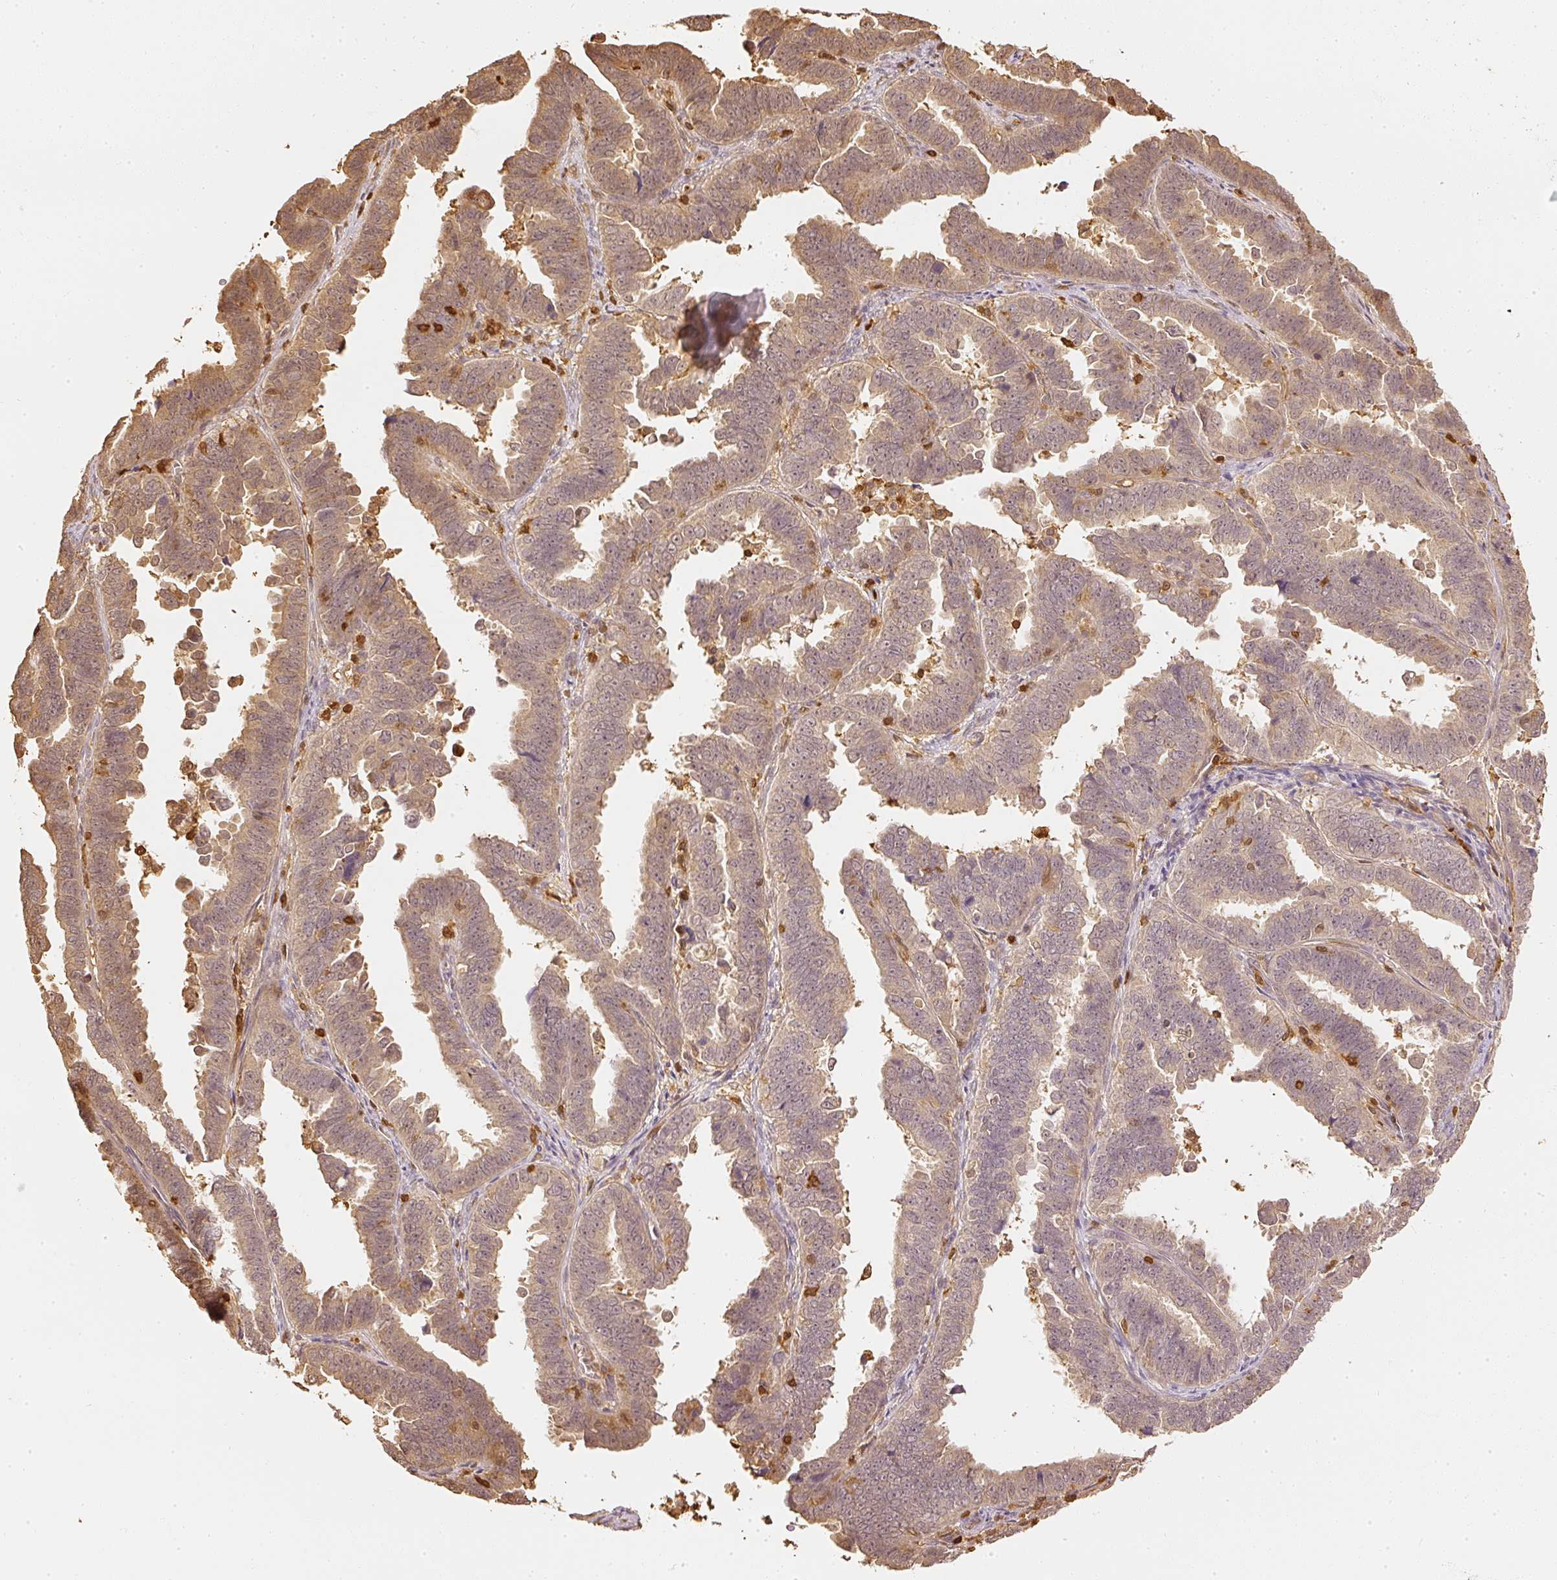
{"staining": {"intensity": "moderate", "quantity": ">75%", "location": "cytoplasmic/membranous"}, "tissue": "endometrial cancer", "cell_type": "Tumor cells", "image_type": "cancer", "snomed": [{"axis": "morphology", "description": "Adenocarcinoma, NOS"}, {"axis": "topography", "description": "Endometrium"}], "caption": "An image showing moderate cytoplasmic/membranous staining in approximately >75% of tumor cells in endometrial cancer (adenocarcinoma), as visualized by brown immunohistochemical staining.", "gene": "PFN1", "patient": {"sex": "female", "age": 75}}